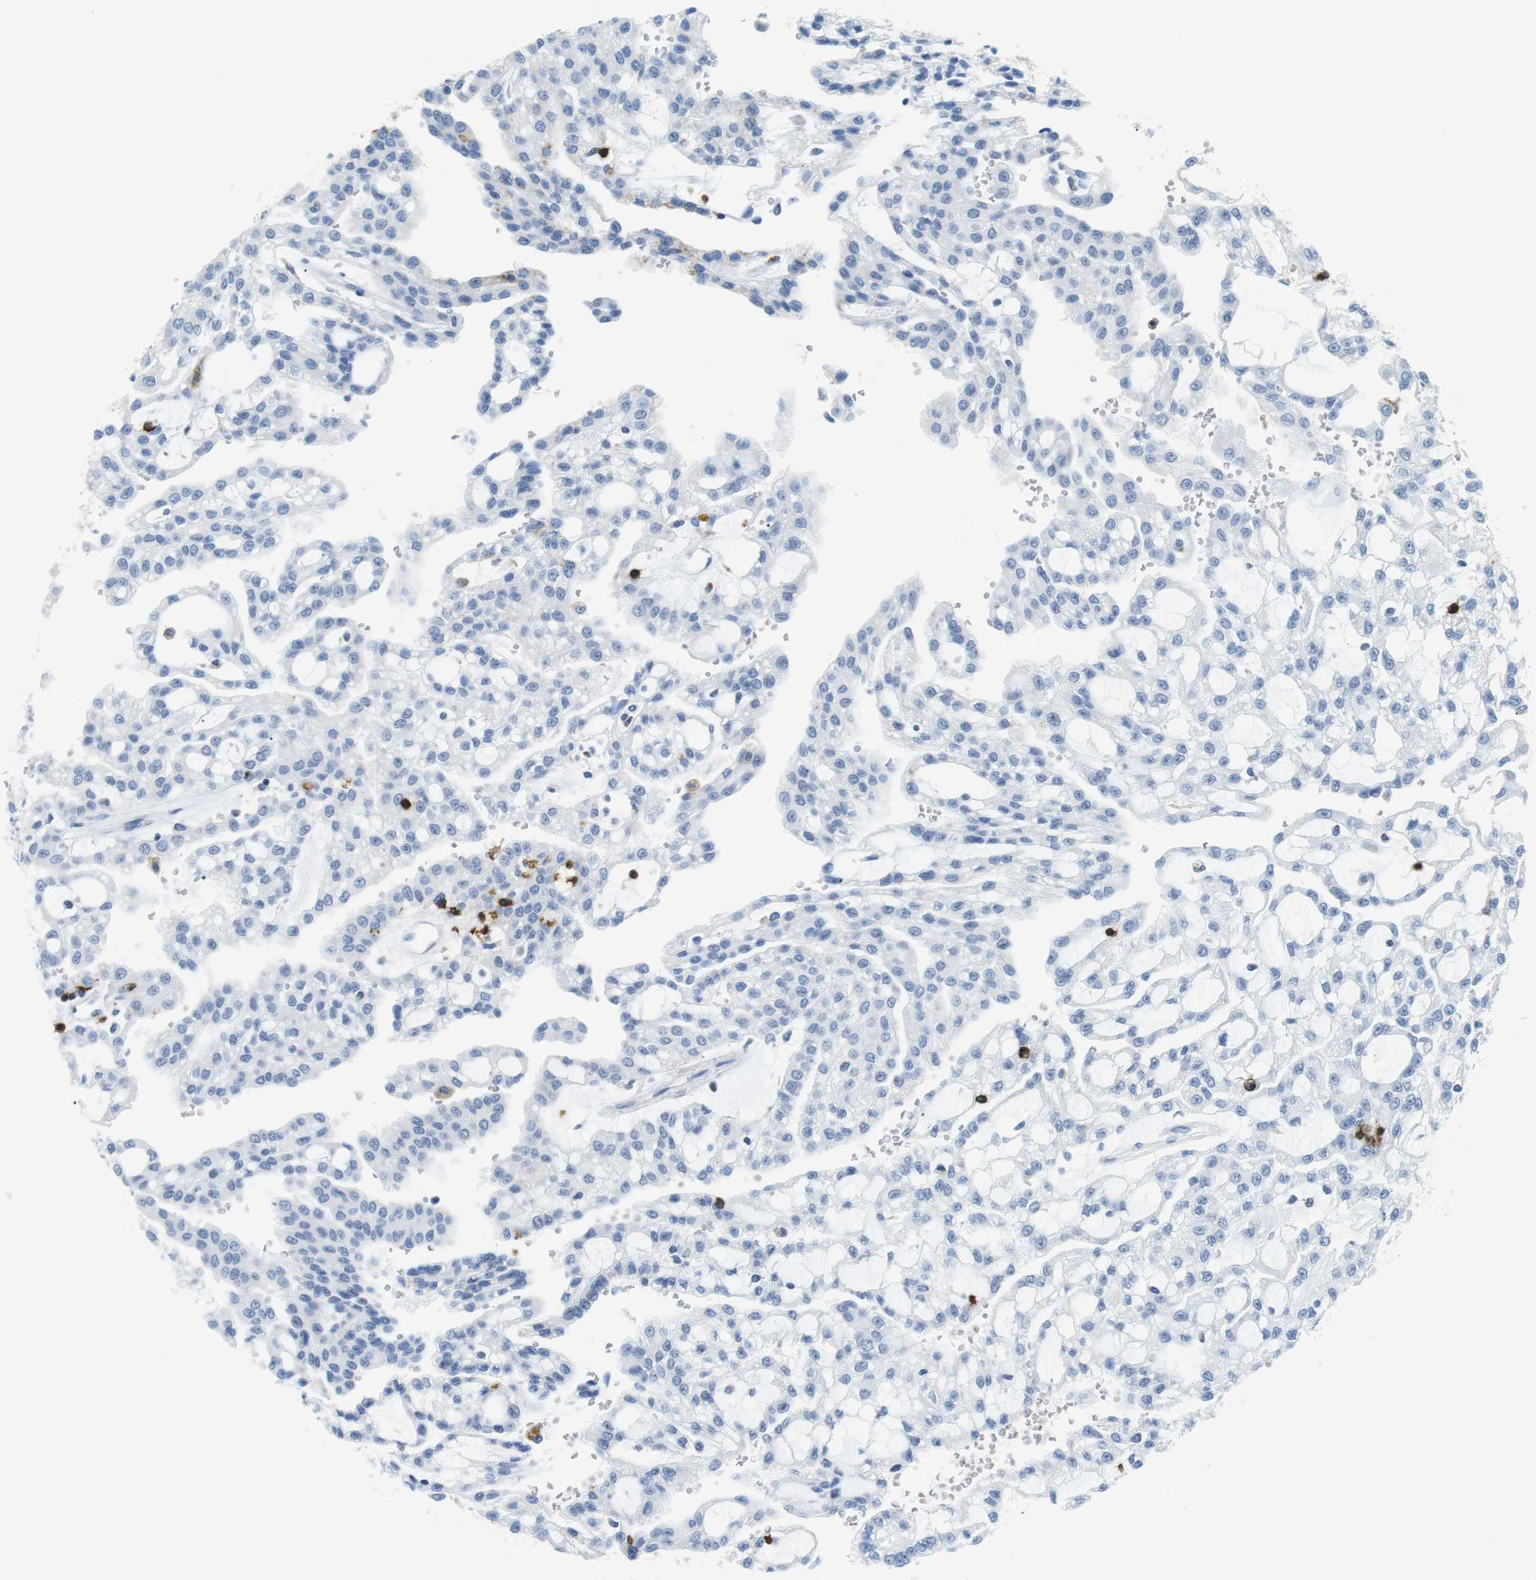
{"staining": {"intensity": "negative", "quantity": "none", "location": "none"}, "tissue": "renal cancer", "cell_type": "Tumor cells", "image_type": "cancer", "snomed": [{"axis": "morphology", "description": "Adenocarcinoma, NOS"}, {"axis": "topography", "description": "Kidney"}], "caption": "Renal cancer (adenocarcinoma) was stained to show a protein in brown. There is no significant staining in tumor cells.", "gene": "CD6", "patient": {"sex": "male", "age": 63}}